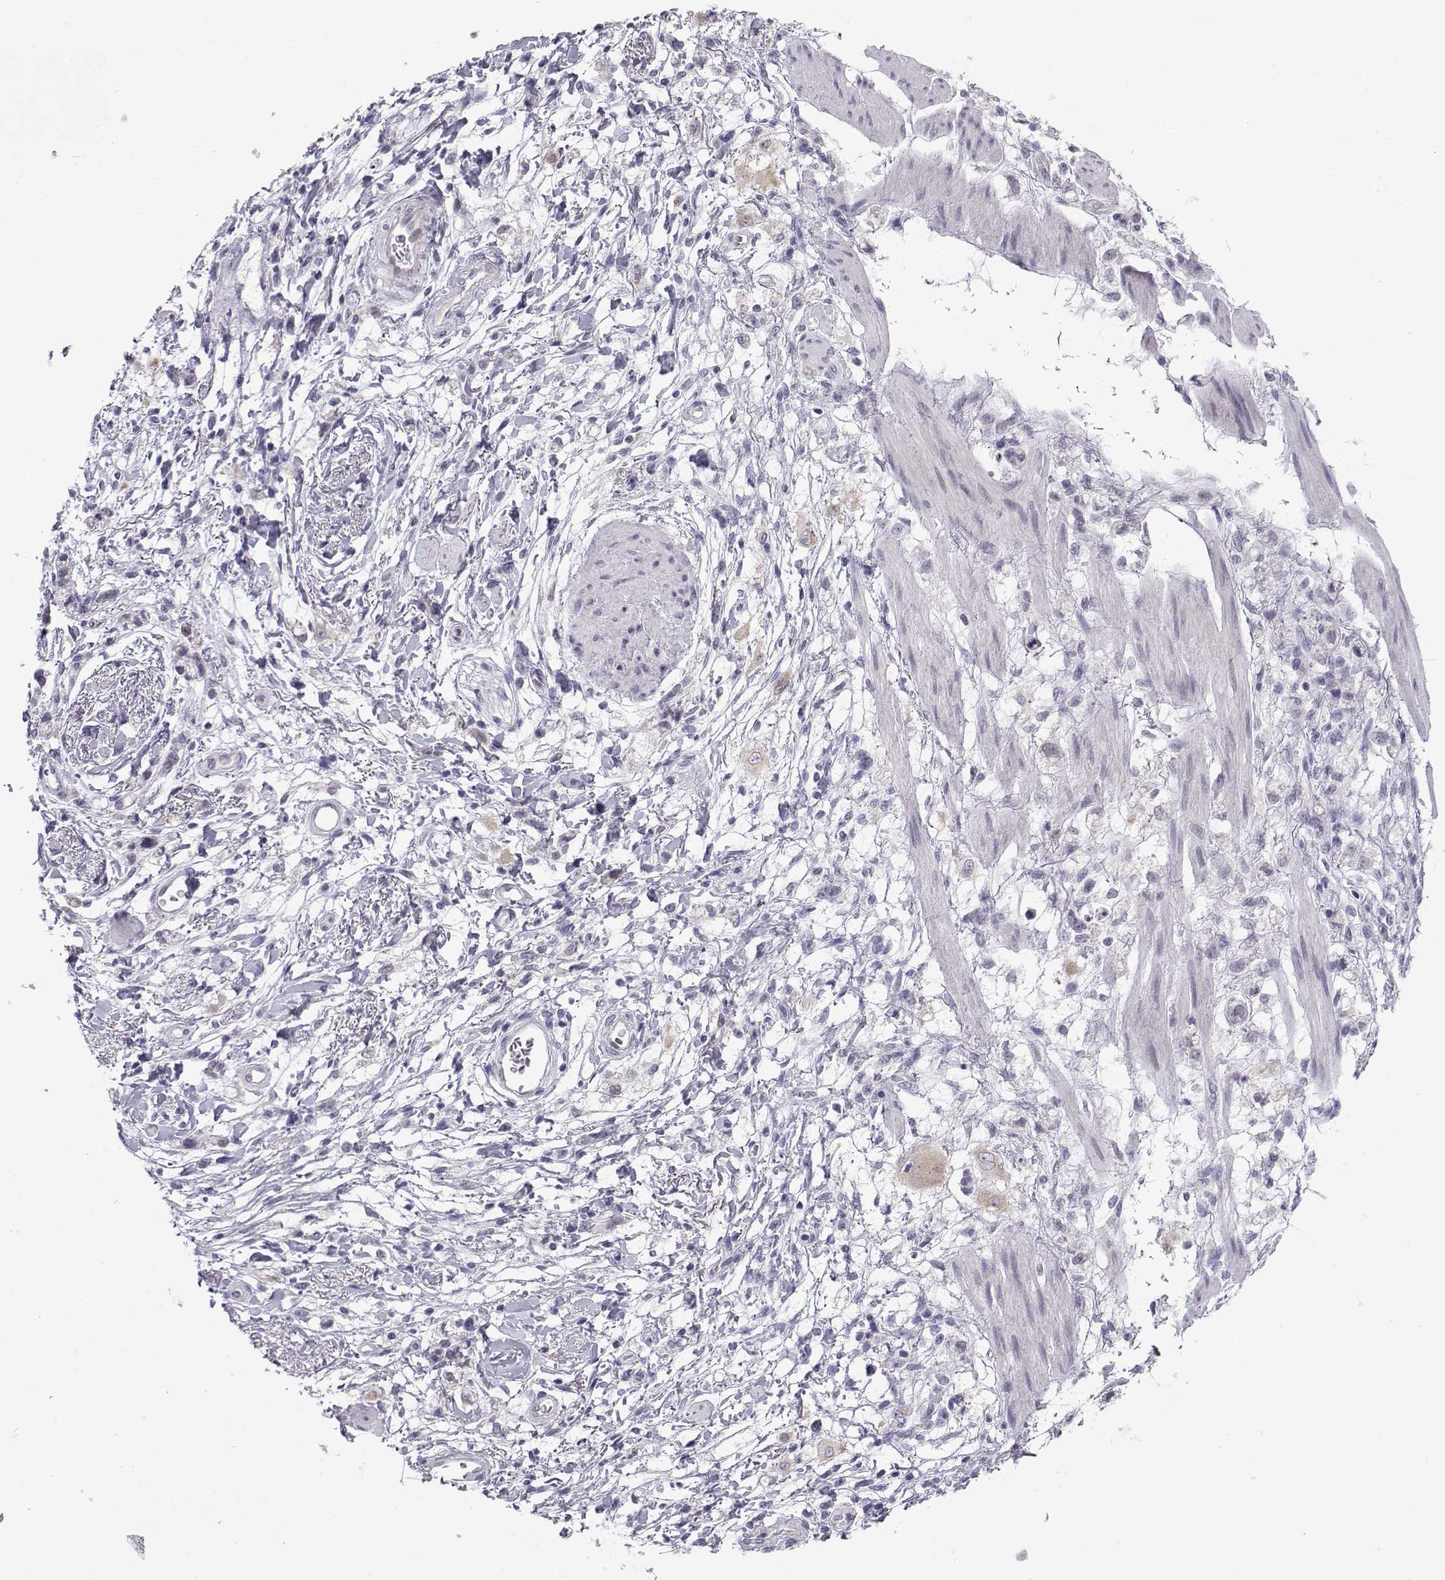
{"staining": {"intensity": "negative", "quantity": "none", "location": "none"}, "tissue": "stomach cancer", "cell_type": "Tumor cells", "image_type": "cancer", "snomed": [{"axis": "morphology", "description": "Adenocarcinoma, NOS"}, {"axis": "topography", "description": "Stomach"}], "caption": "IHC photomicrograph of neoplastic tissue: adenocarcinoma (stomach) stained with DAB demonstrates no significant protein staining in tumor cells. (Immunohistochemistry (ihc), brightfield microscopy, high magnification).", "gene": "CFAP53", "patient": {"sex": "female", "age": 60}}